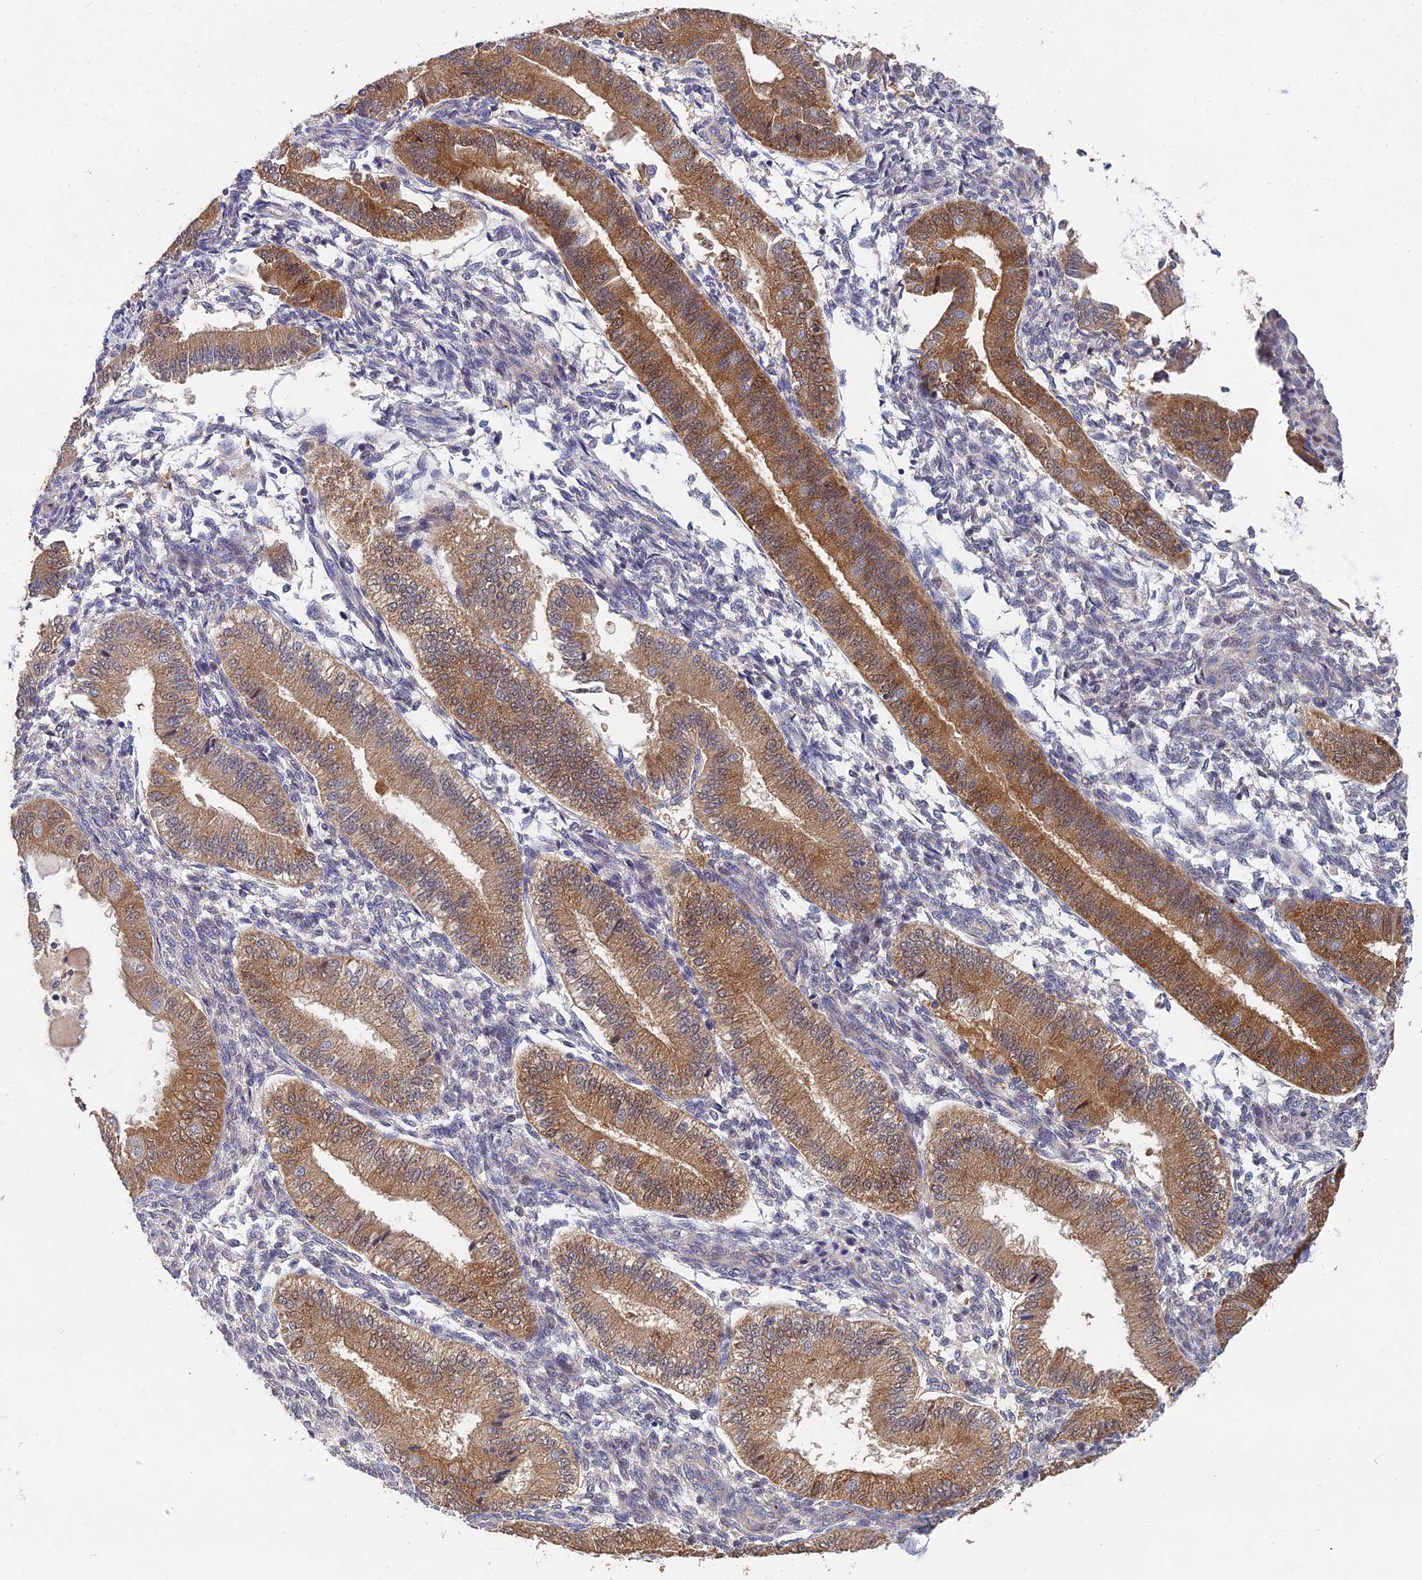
{"staining": {"intensity": "negative", "quantity": "none", "location": "none"}, "tissue": "endometrium", "cell_type": "Cells in endometrial stroma", "image_type": "normal", "snomed": [{"axis": "morphology", "description": "Normal tissue, NOS"}, {"axis": "topography", "description": "Endometrium"}], "caption": "Immunohistochemistry (IHC) of normal human endometrium exhibits no positivity in cells in endometrial stroma.", "gene": "NSMCE1", "patient": {"sex": "female", "age": 39}}